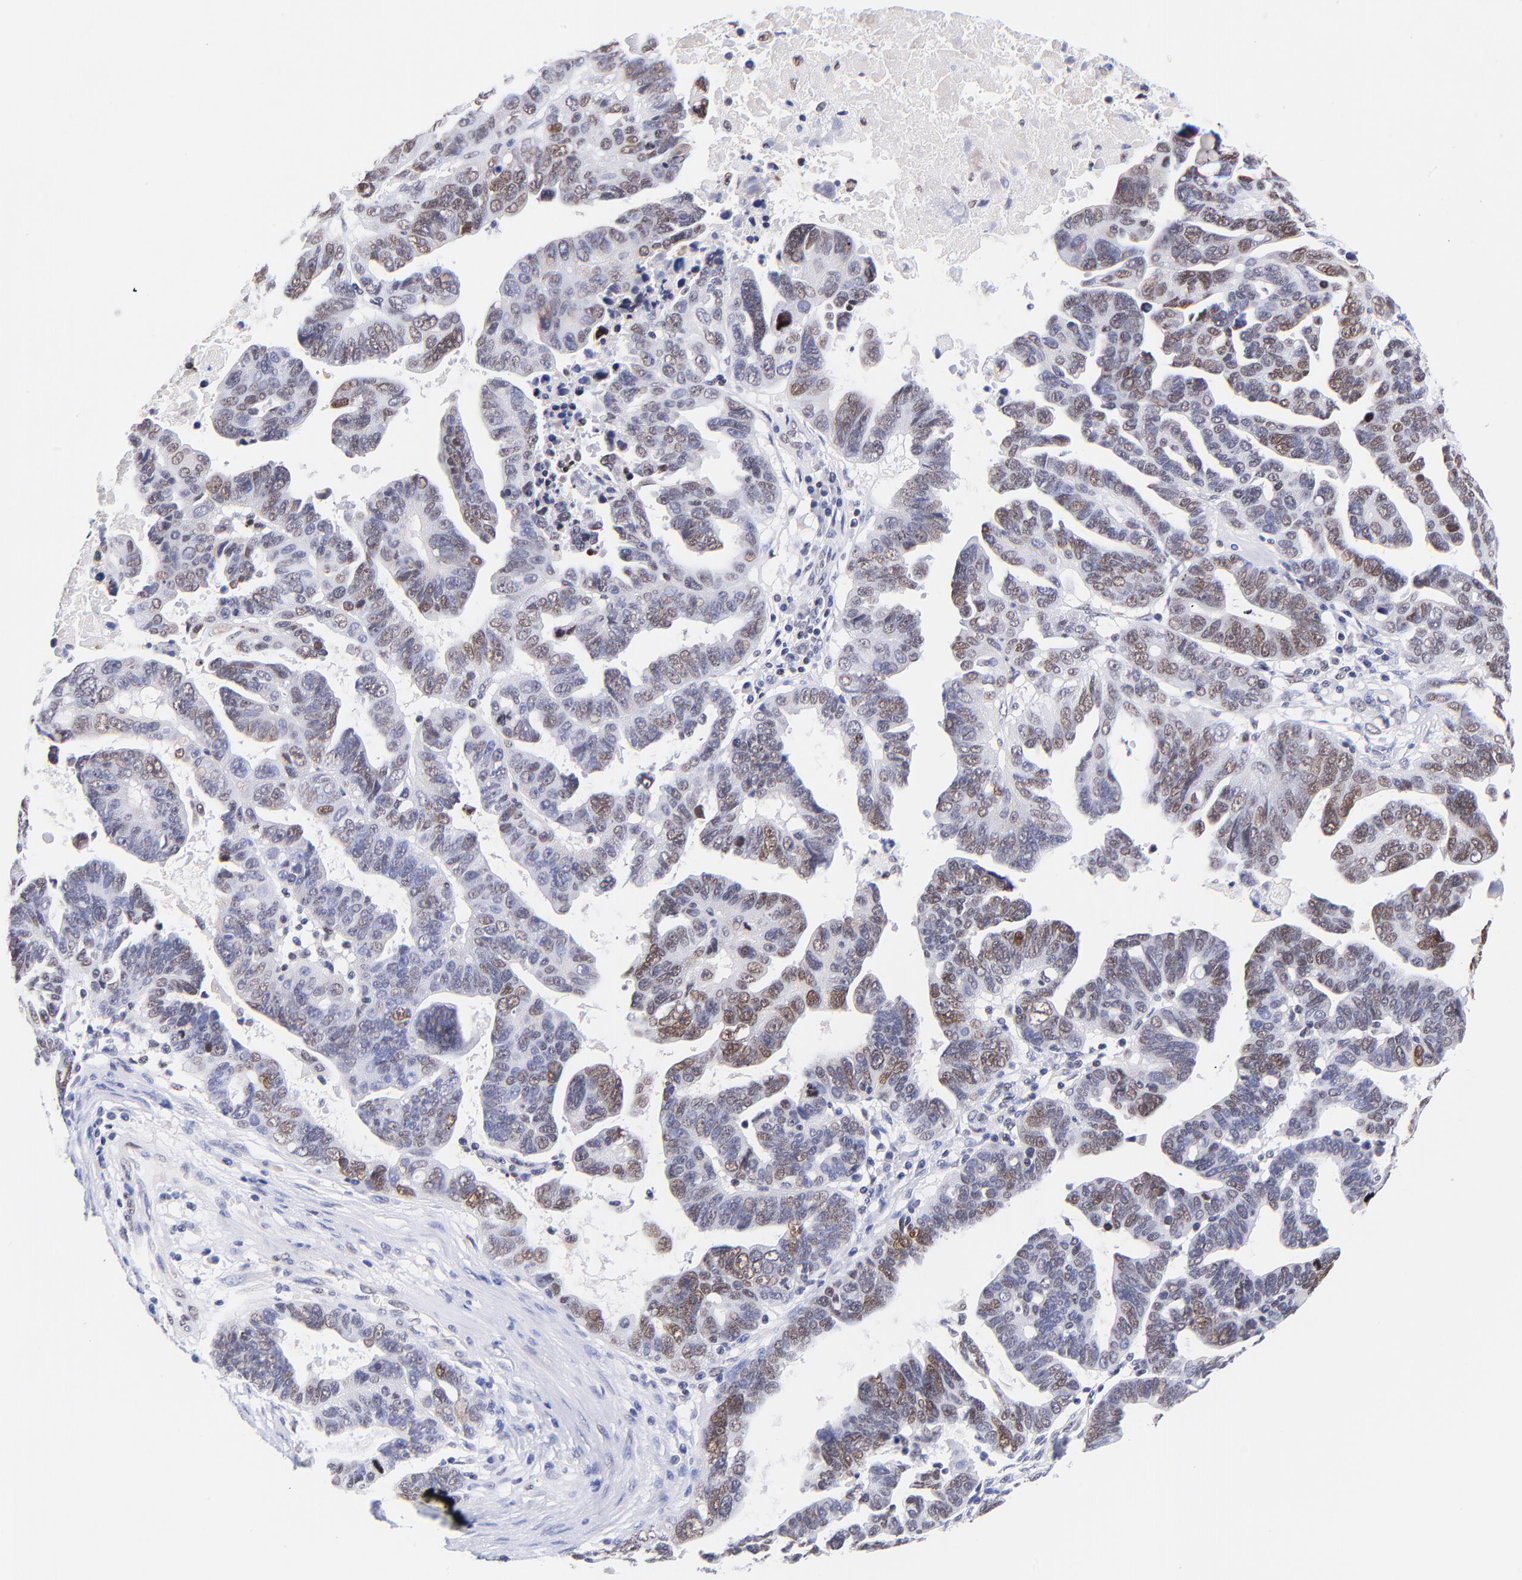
{"staining": {"intensity": "moderate", "quantity": ">75%", "location": "nuclear"}, "tissue": "ovarian cancer", "cell_type": "Tumor cells", "image_type": "cancer", "snomed": [{"axis": "morphology", "description": "Carcinoma, endometroid"}, {"axis": "morphology", "description": "Cystadenocarcinoma, serous, NOS"}, {"axis": "topography", "description": "Ovary"}], "caption": "DAB (3,3'-diaminobenzidine) immunohistochemical staining of ovarian cancer (serous cystadenocarcinoma) displays moderate nuclear protein positivity in about >75% of tumor cells. (DAB (3,3'-diaminobenzidine) IHC with brightfield microscopy, high magnification).", "gene": "MIDEAS", "patient": {"sex": "female", "age": 45}}